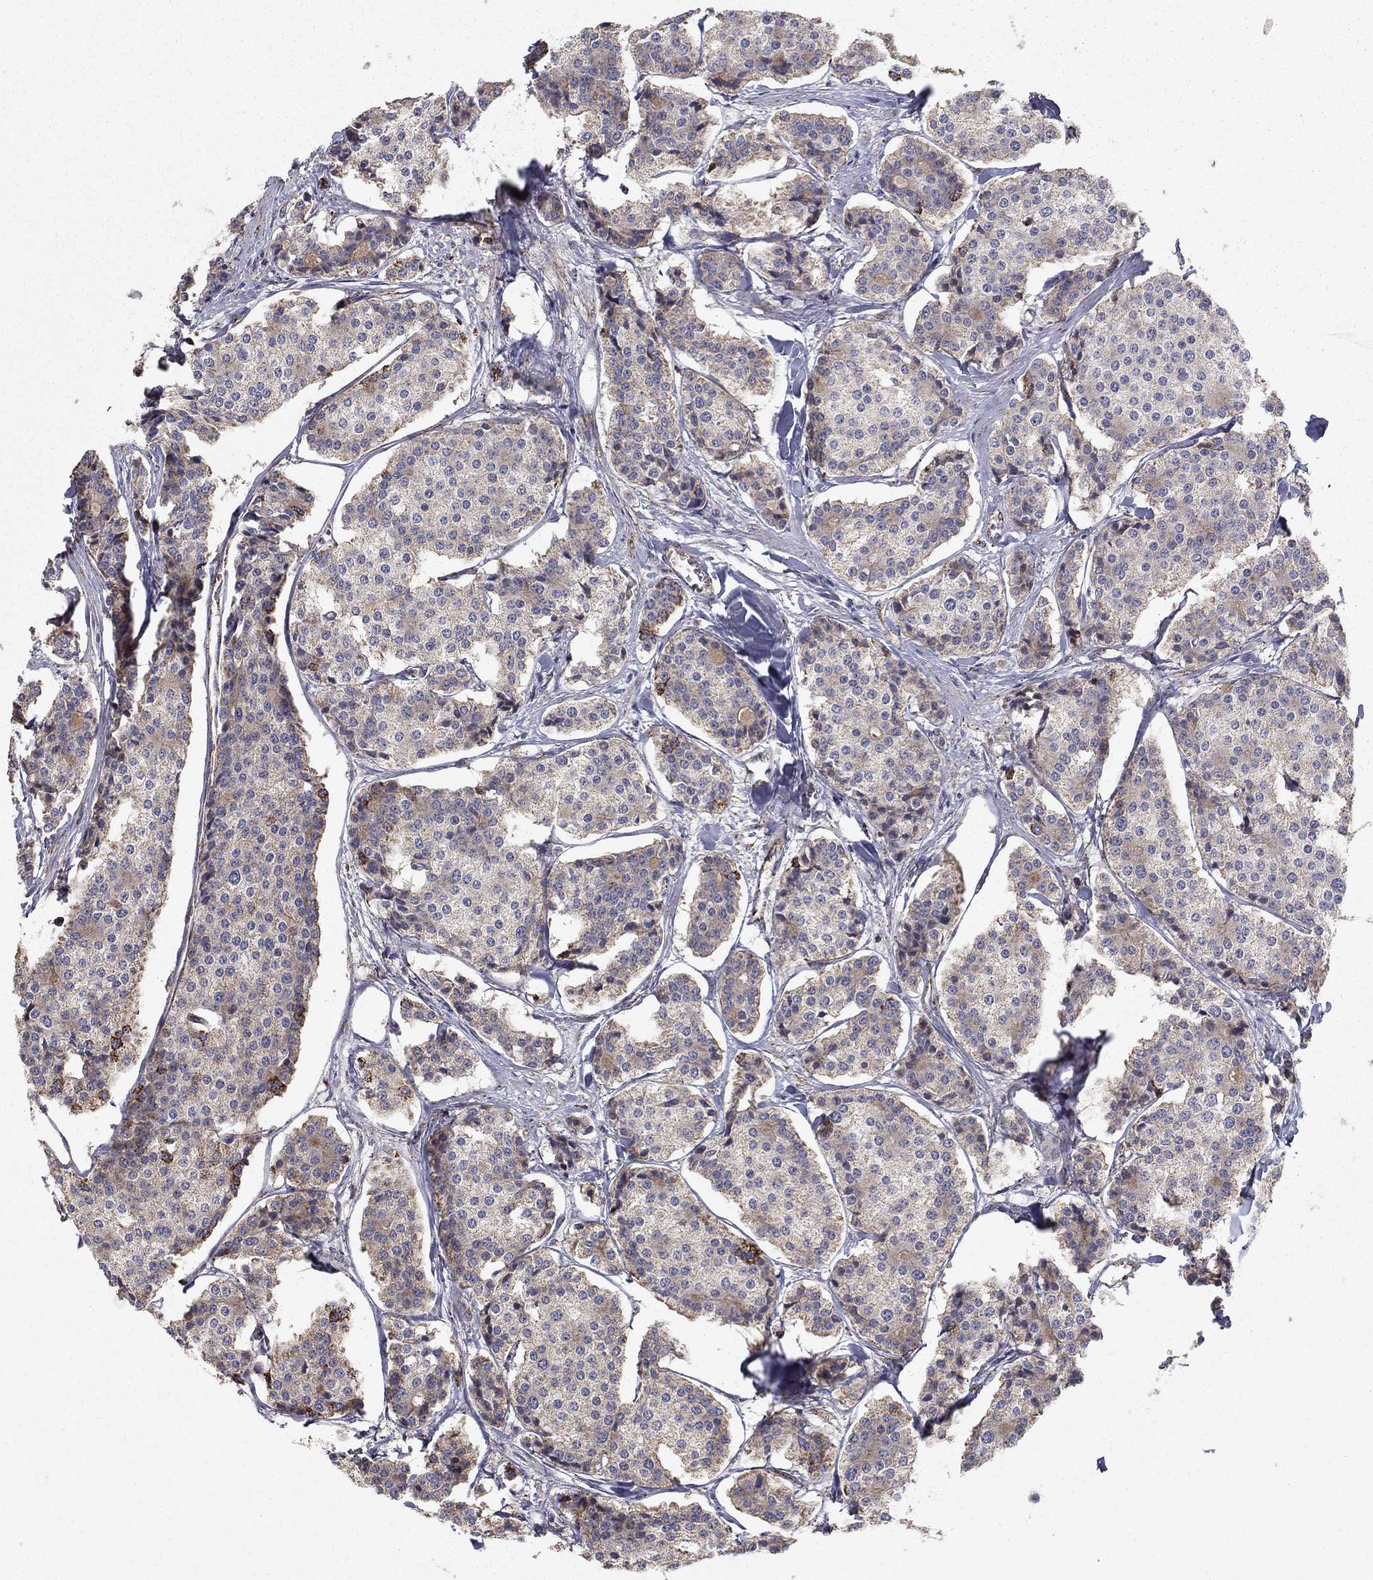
{"staining": {"intensity": "strong", "quantity": "<25%", "location": "cytoplasmic/membranous"}, "tissue": "carcinoid", "cell_type": "Tumor cells", "image_type": "cancer", "snomed": [{"axis": "morphology", "description": "Carcinoid, malignant, NOS"}, {"axis": "topography", "description": "Small intestine"}], "caption": "The histopathology image exhibits immunohistochemical staining of malignant carcinoid. There is strong cytoplasmic/membranous expression is present in about <25% of tumor cells.", "gene": "NDUFS8", "patient": {"sex": "female", "age": 65}}